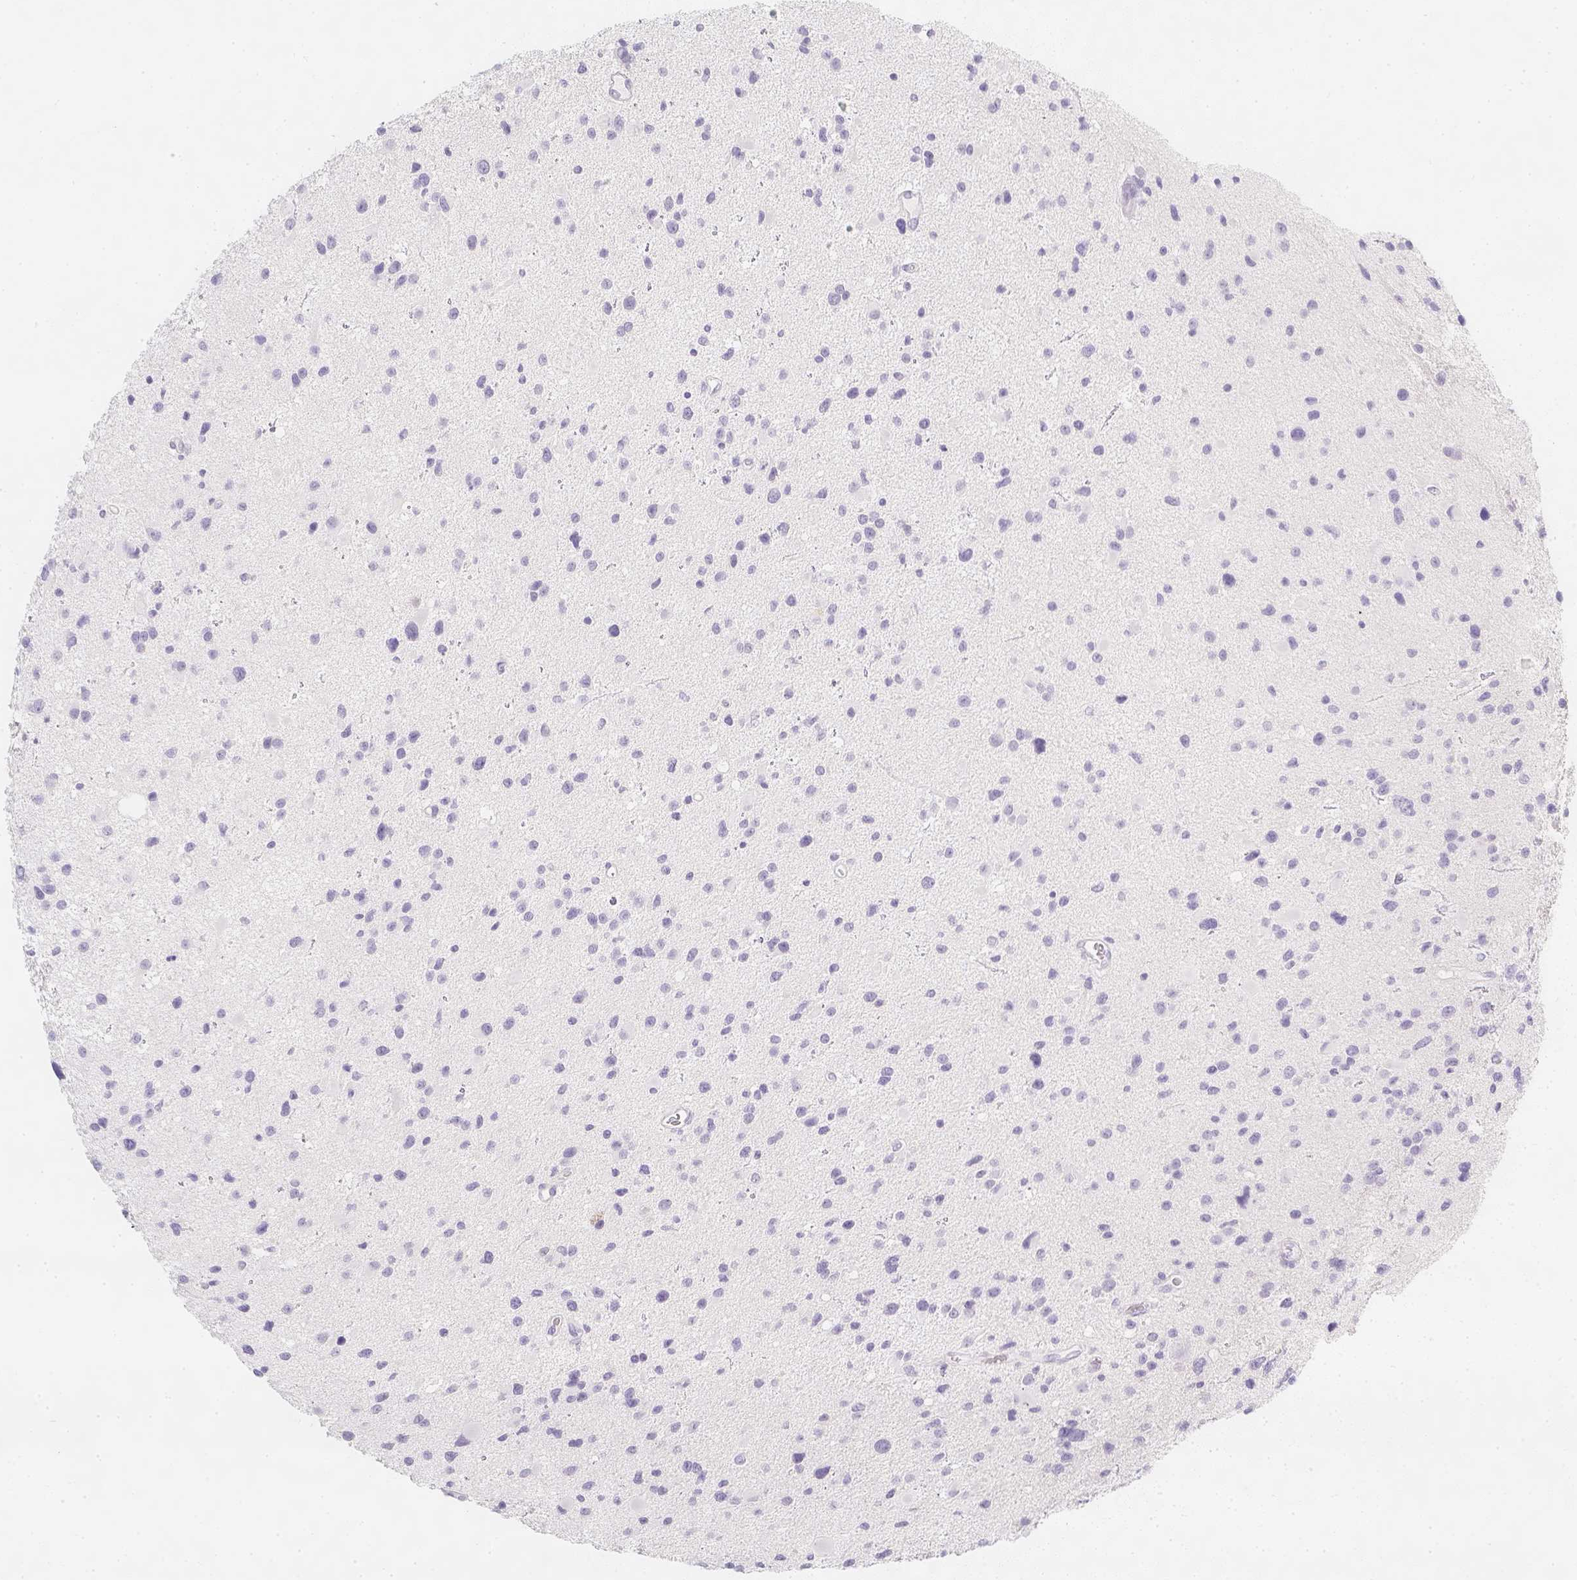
{"staining": {"intensity": "negative", "quantity": "none", "location": "none"}, "tissue": "glioma", "cell_type": "Tumor cells", "image_type": "cancer", "snomed": [{"axis": "morphology", "description": "Glioma, malignant, Low grade"}, {"axis": "topography", "description": "Brain"}], "caption": "This is an immunohistochemistry (IHC) histopathology image of malignant glioma (low-grade). There is no expression in tumor cells.", "gene": "SLC18A1", "patient": {"sex": "female", "age": 32}}